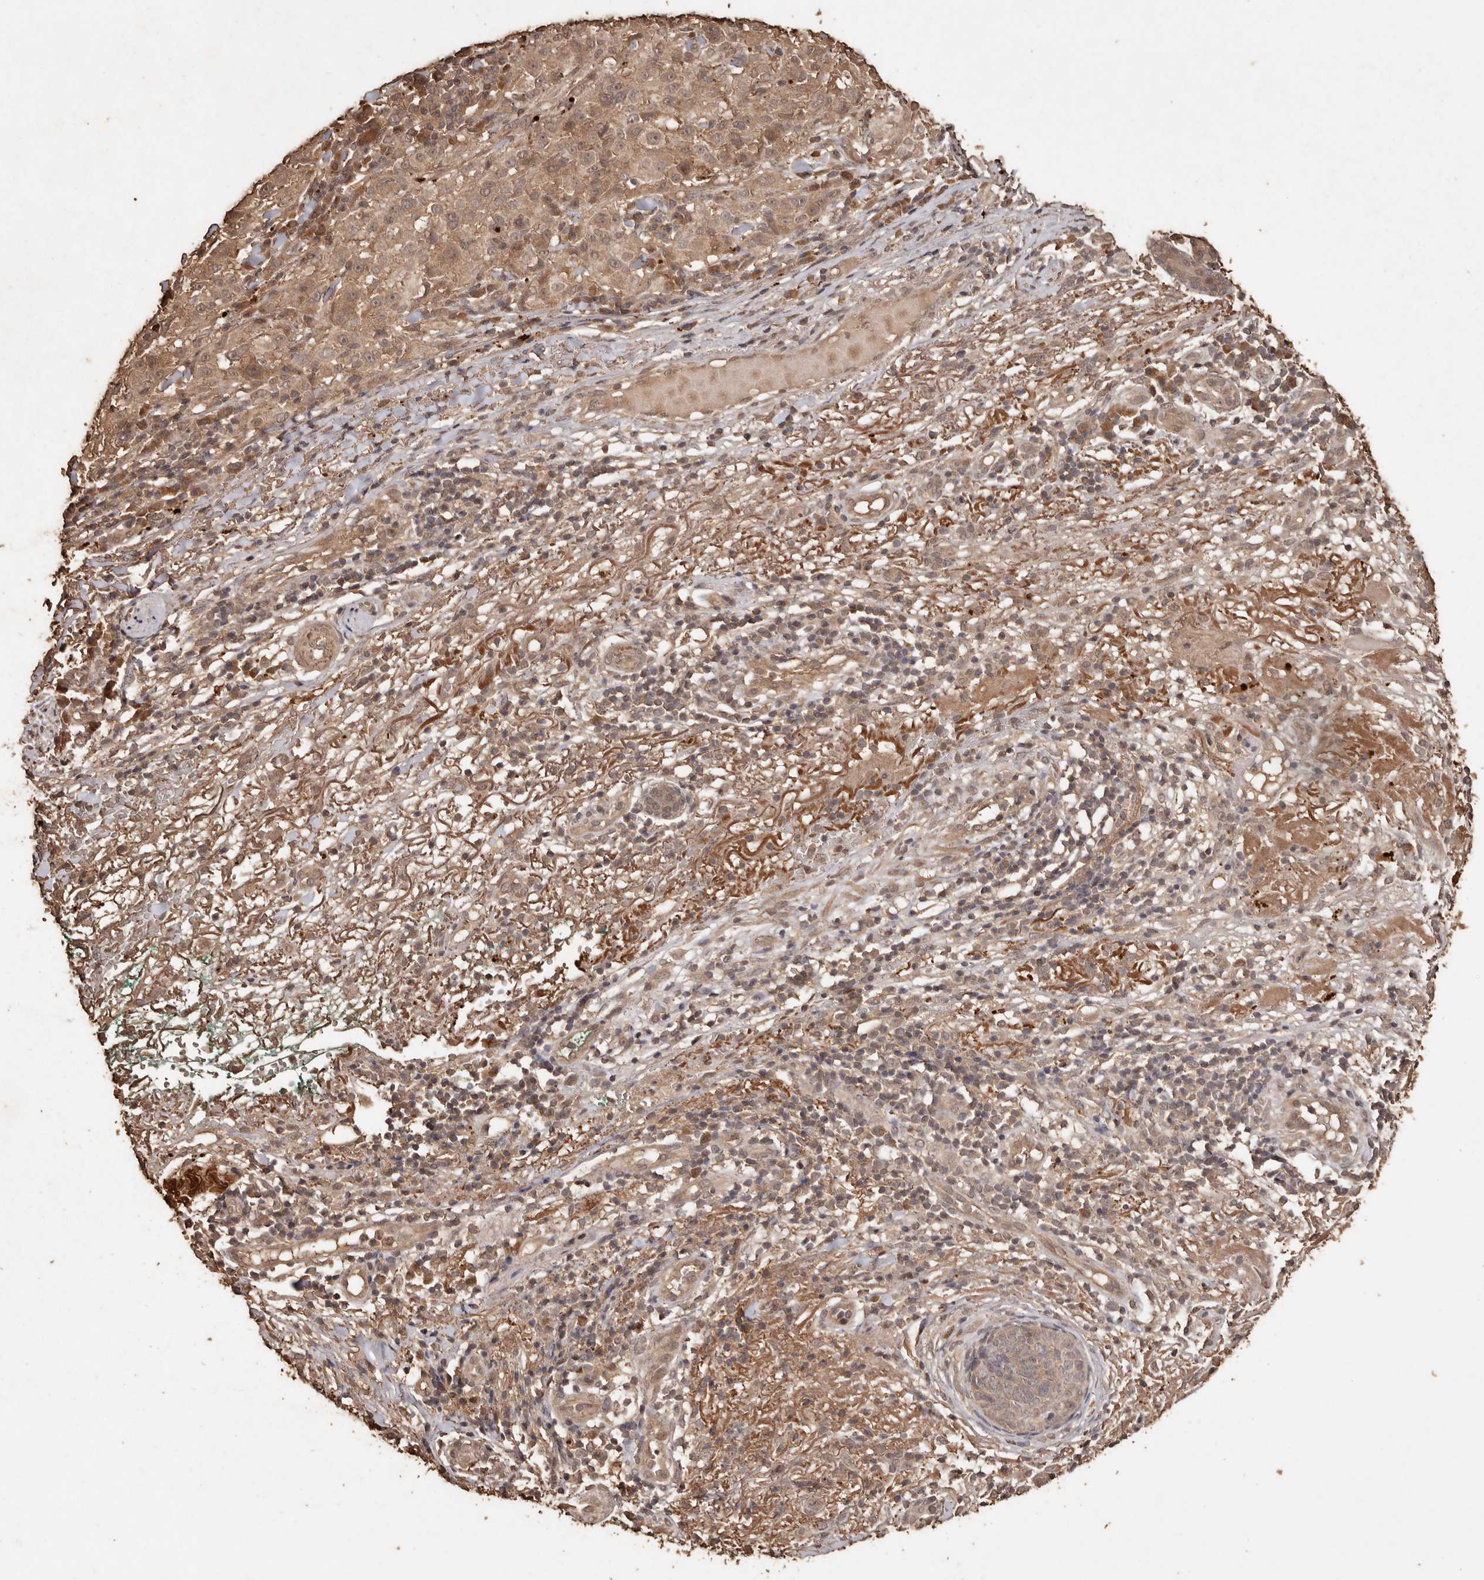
{"staining": {"intensity": "weak", "quantity": ">75%", "location": "cytoplasmic/membranous"}, "tissue": "melanoma", "cell_type": "Tumor cells", "image_type": "cancer", "snomed": [{"axis": "morphology", "description": "Necrosis, NOS"}, {"axis": "morphology", "description": "Malignant melanoma, NOS"}, {"axis": "topography", "description": "Skin"}], "caption": "Human malignant melanoma stained for a protein (brown) displays weak cytoplasmic/membranous positive expression in approximately >75% of tumor cells.", "gene": "PKDCC", "patient": {"sex": "female", "age": 87}}